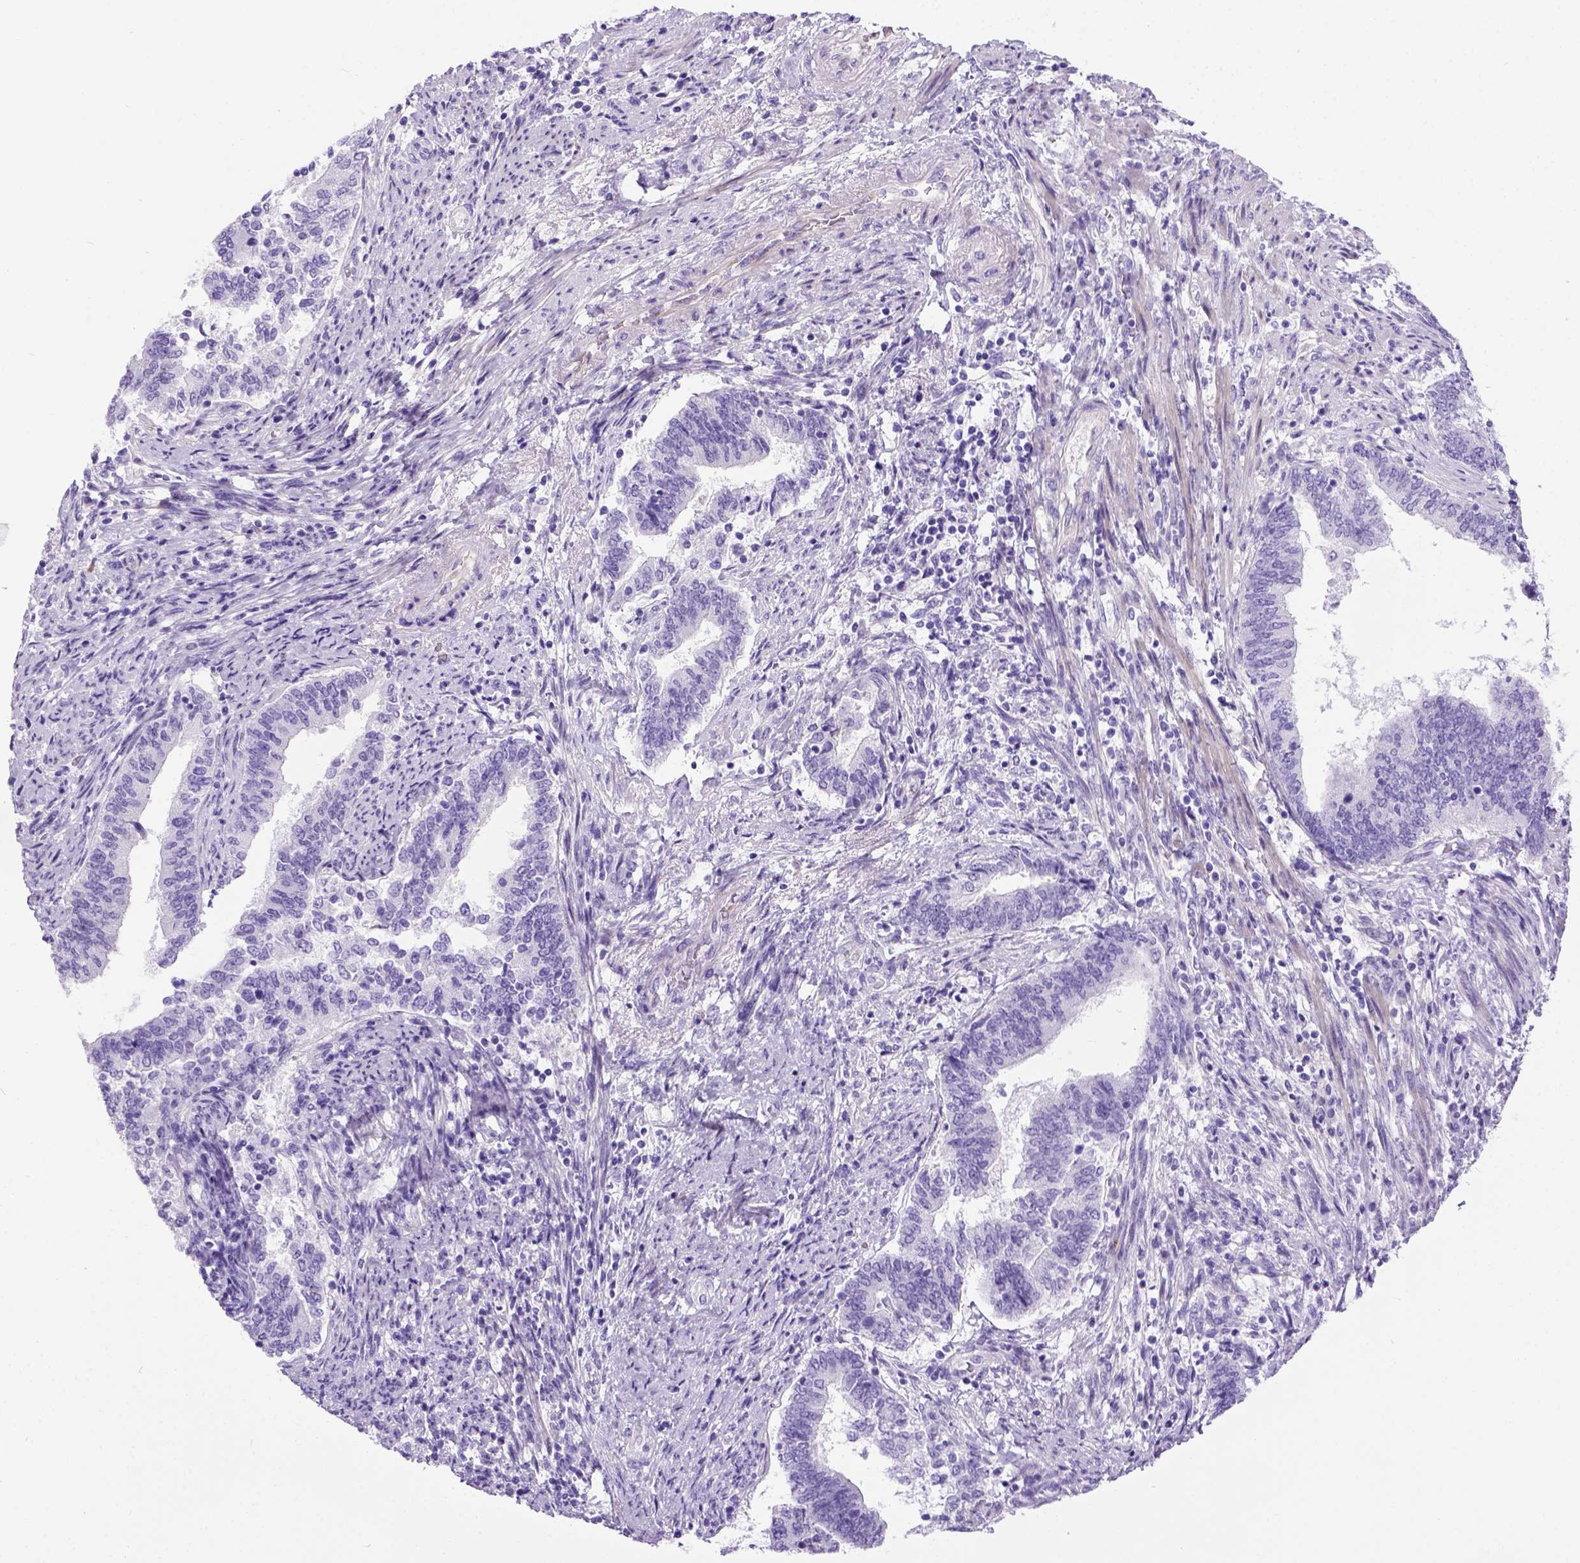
{"staining": {"intensity": "negative", "quantity": "none", "location": "none"}, "tissue": "endometrial cancer", "cell_type": "Tumor cells", "image_type": "cancer", "snomed": [{"axis": "morphology", "description": "Adenocarcinoma, NOS"}, {"axis": "topography", "description": "Endometrium"}], "caption": "This is a photomicrograph of IHC staining of adenocarcinoma (endometrial), which shows no expression in tumor cells. (DAB IHC visualized using brightfield microscopy, high magnification).", "gene": "IGF2", "patient": {"sex": "female", "age": 65}}